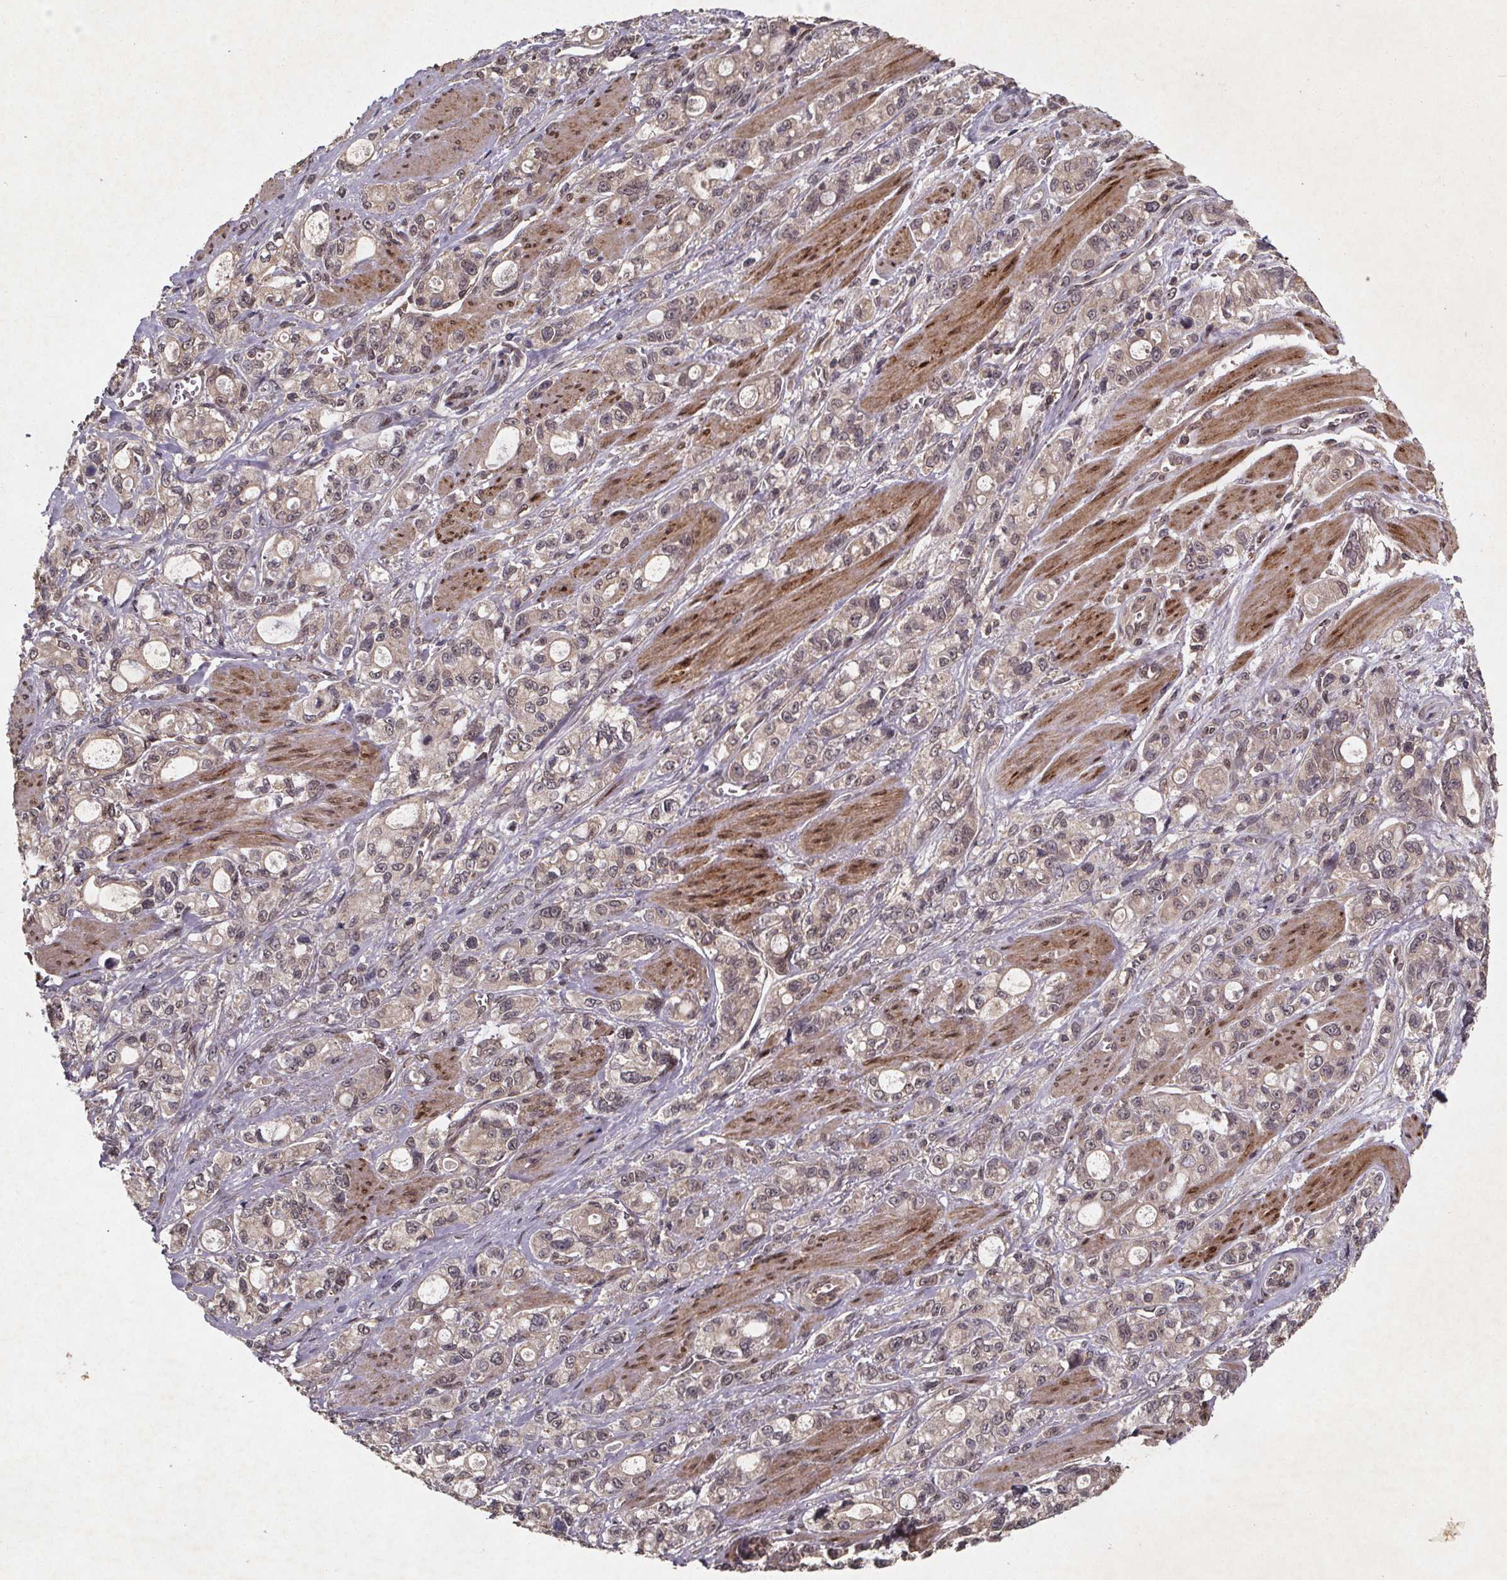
{"staining": {"intensity": "weak", "quantity": "25%-75%", "location": "cytoplasmic/membranous,nuclear"}, "tissue": "stomach cancer", "cell_type": "Tumor cells", "image_type": "cancer", "snomed": [{"axis": "morphology", "description": "Adenocarcinoma, NOS"}, {"axis": "topography", "description": "Stomach"}], "caption": "DAB (3,3'-diaminobenzidine) immunohistochemical staining of stomach cancer (adenocarcinoma) reveals weak cytoplasmic/membranous and nuclear protein positivity in approximately 25%-75% of tumor cells.", "gene": "PIERCE2", "patient": {"sex": "male", "age": 63}}